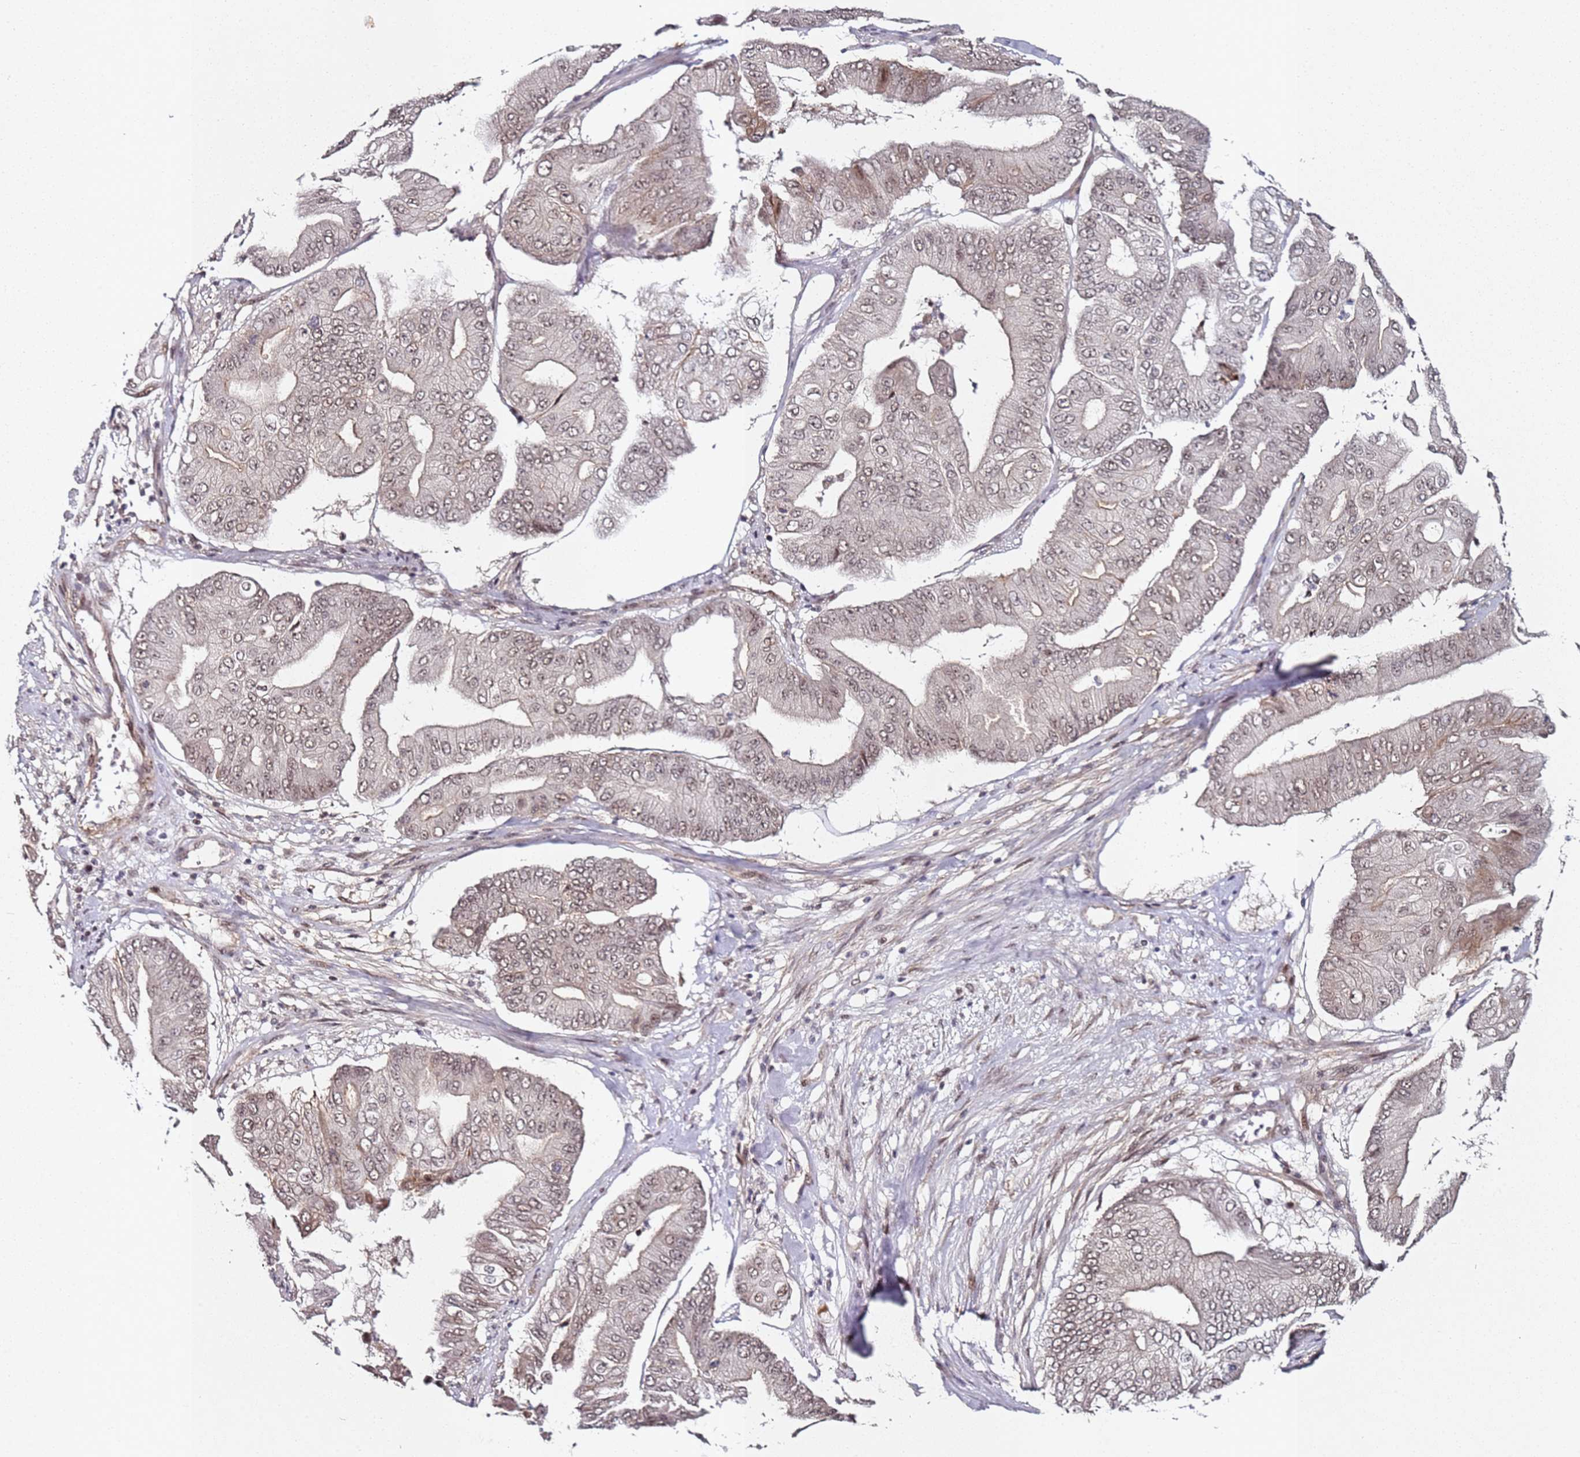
{"staining": {"intensity": "weak", "quantity": ">75%", "location": "nuclear"}, "tissue": "pancreatic cancer", "cell_type": "Tumor cells", "image_type": "cancer", "snomed": [{"axis": "morphology", "description": "Adenocarcinoma, NOS"}, {"axis": "topography", "description": "Pancreas"}], "caption": "Human pancreatic cancer stained with a protein marker exhibits weak staining in tumor cells.", "gene": "ATF6B", "patient": {"sex": "female", "age": 77}}